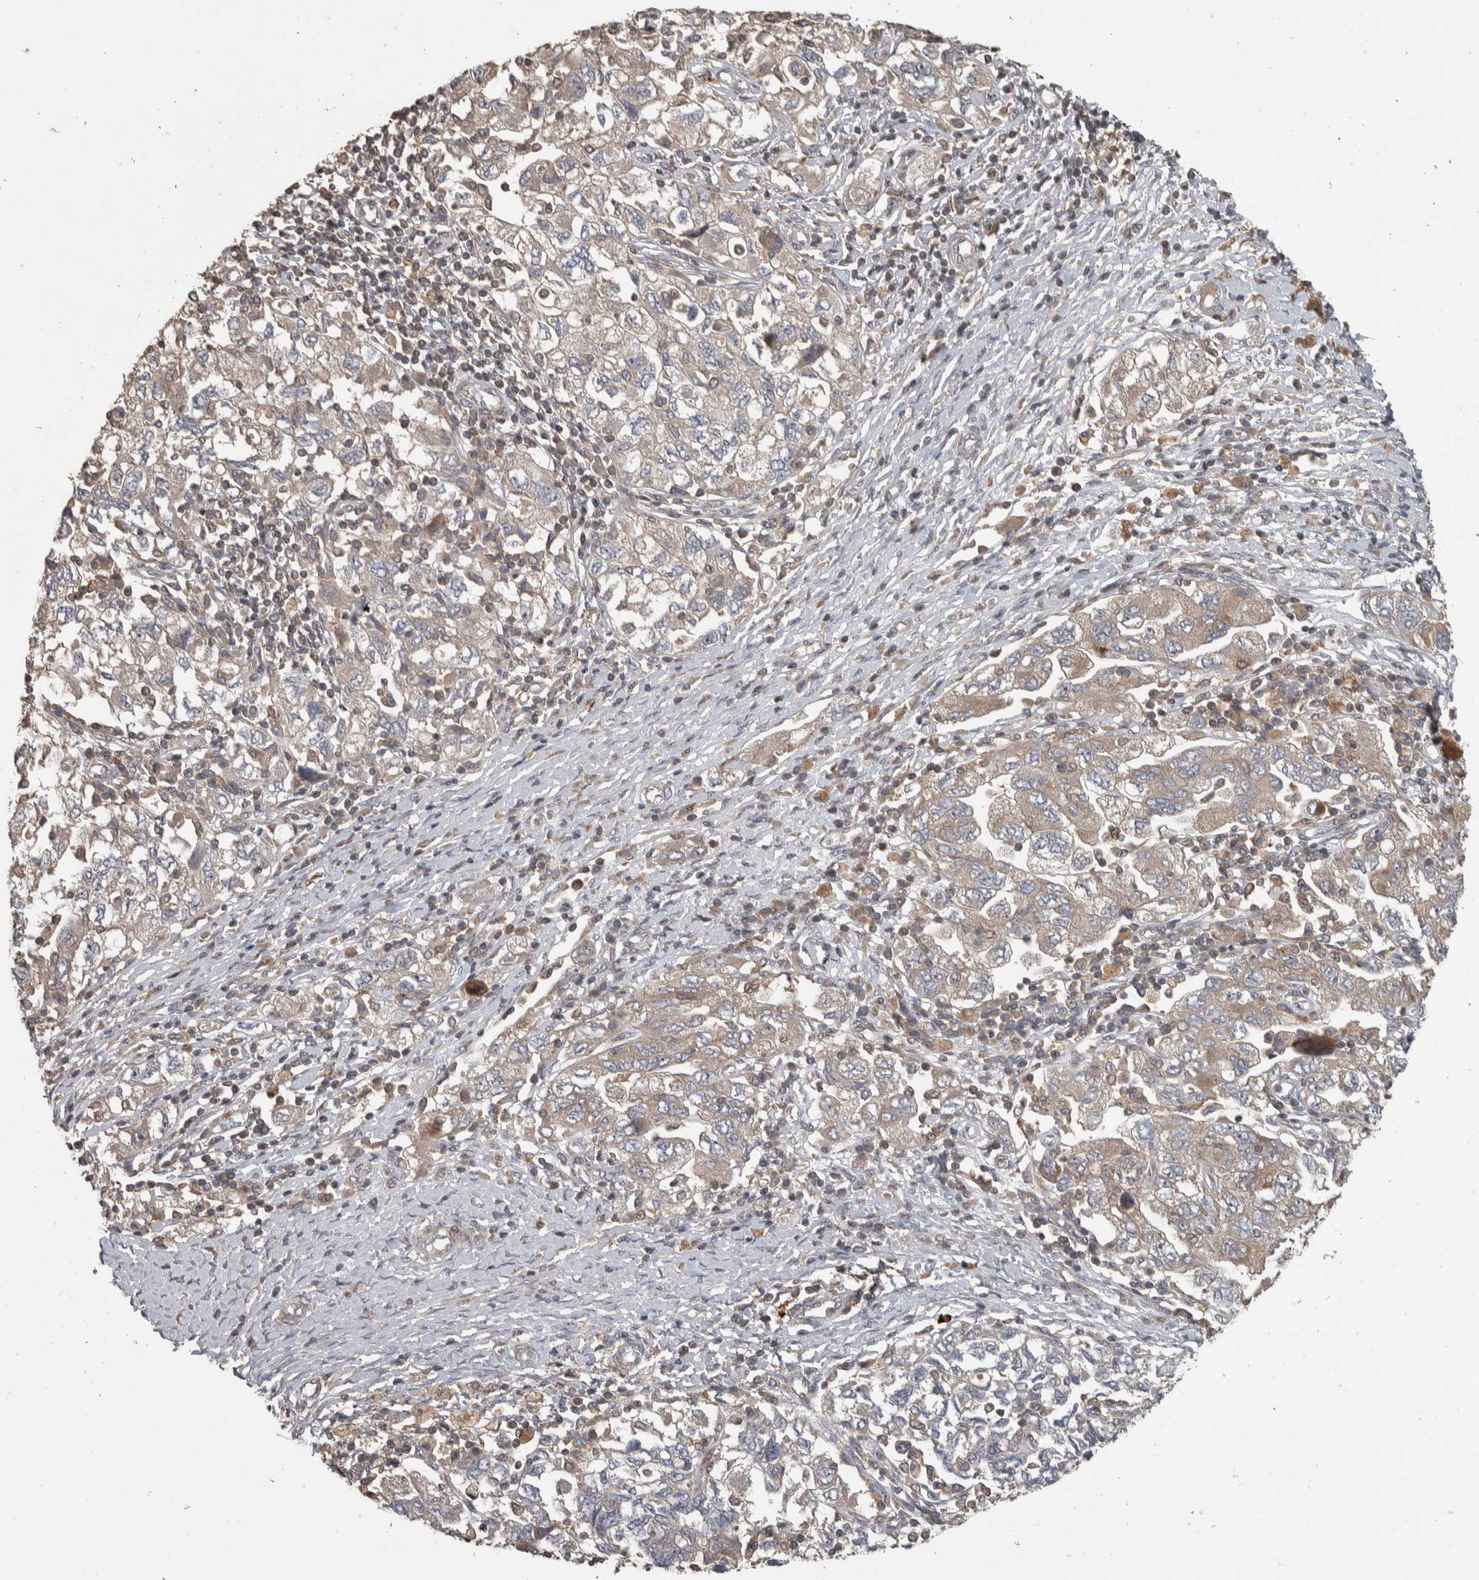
{"staining": {"intensity": "weak", "quantity": "25%-75%", "location": "cytoplasmic/membranous"}, "tissue": "ovarian cancer", "cell_type": "Tumor cells", "image_type": "cancer", "snomed": [{"axis": "morphology", "description": "Carcinoma, NOS"}, {"axis": "morphology", "description": "Cystadenocarcinoma, serous, NOS"}, {"axis": "topography", "description": "Ovary"}], "caption": "Carcinoma (ovarian) was stained to show a protein in brown. There is low levels of weak cytoplasmic/membranous positivity in about 25%-75% of tumor cells.", "gene": "ERAL1", "patient": {"sex": "female", "age": 69}}